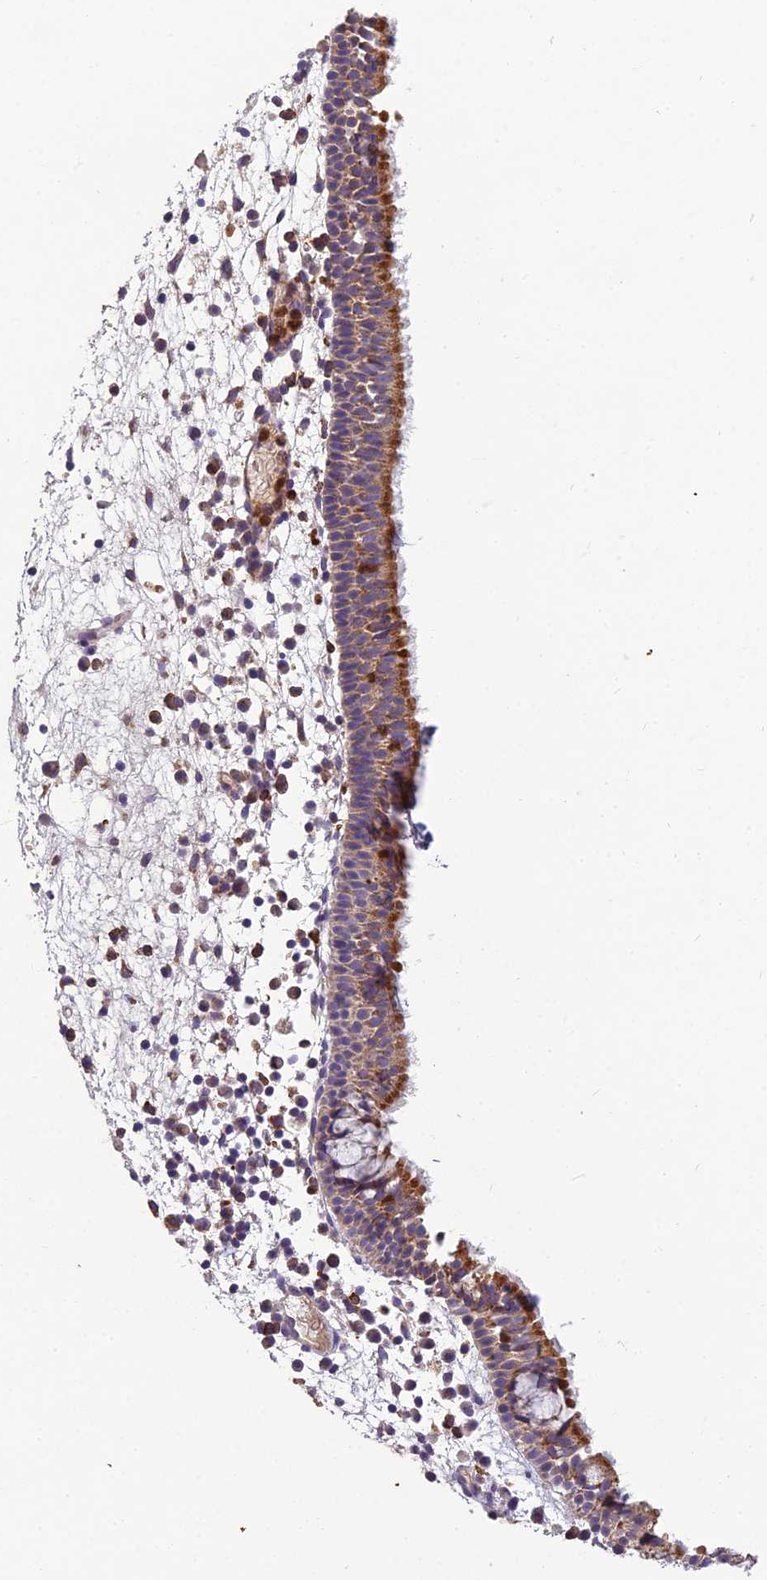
{"staining": {"intensity": "moderate", "quantity": ">75%", "location": "cytoplasmic/membranous"}, "tissue": "nasopharynx", "cell_type": "Respiratory epithelial cells", "image_type": "normal", "snomed": [{"axis": "morphology", "description": "Normal tissue, NOS"}, {"axis": "morphology", "description": "Inflammation, NOS"}, {"axis": "morphology", "description": "Malignant melanoma, Metastatic site"}, {"axis": "topography", "description": "Nasopharynx"}], "caption": "IHC staining of unremarkable nasopharynx, which exhibits medium levels of moderate cytoplasmic/membranous staining in about >75% of respiratory epithelial cells indicating moderate cytoplasmic/membranous protein staining. The staining was performed using DAB (3,3'-diaminobenzidine) (brown) for protein detection and nuclei were counterstained in hematoxylin (blue).", "gene": "ENSG00000188897", "patient": {"sex": "male", "age": 70}}